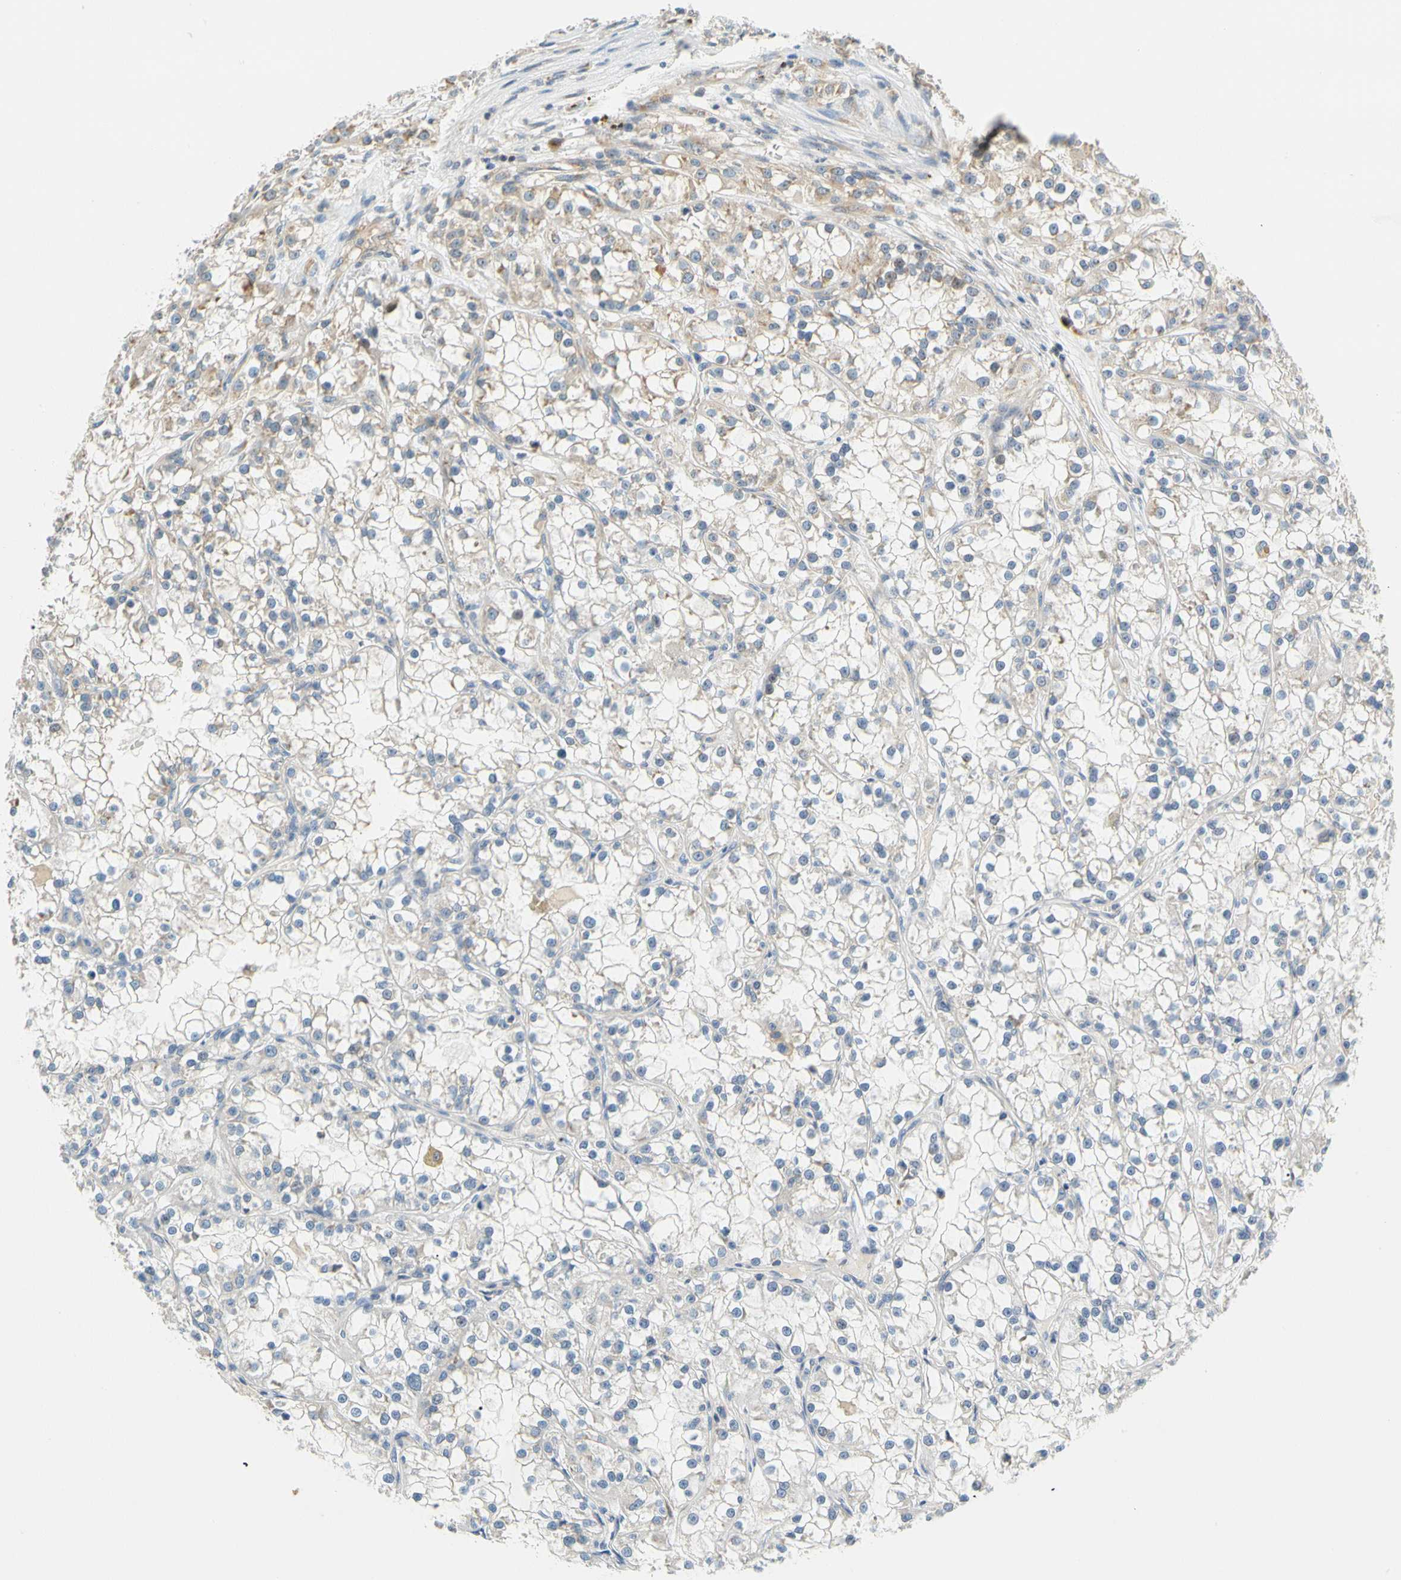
{"staining": {"intensity": "weak", "quantity": "<25%", "location": "cytoplasmic/membranous"}, "tissue": "renal cancer", "cell_type": "Tumor cells", "image_type": "cancer", "snomed": [{"axis": "morphology", "description": "Adenocarcinoma, NOS"}, {"axis": "topography", "description": "Kidney"}], "caption": "The immunohistochemistry micrograph has no significant expression in tumor cells of renal cancer tissue.", "gene": "LRRC47", "patient": {"sex": "female", "age": 52}}